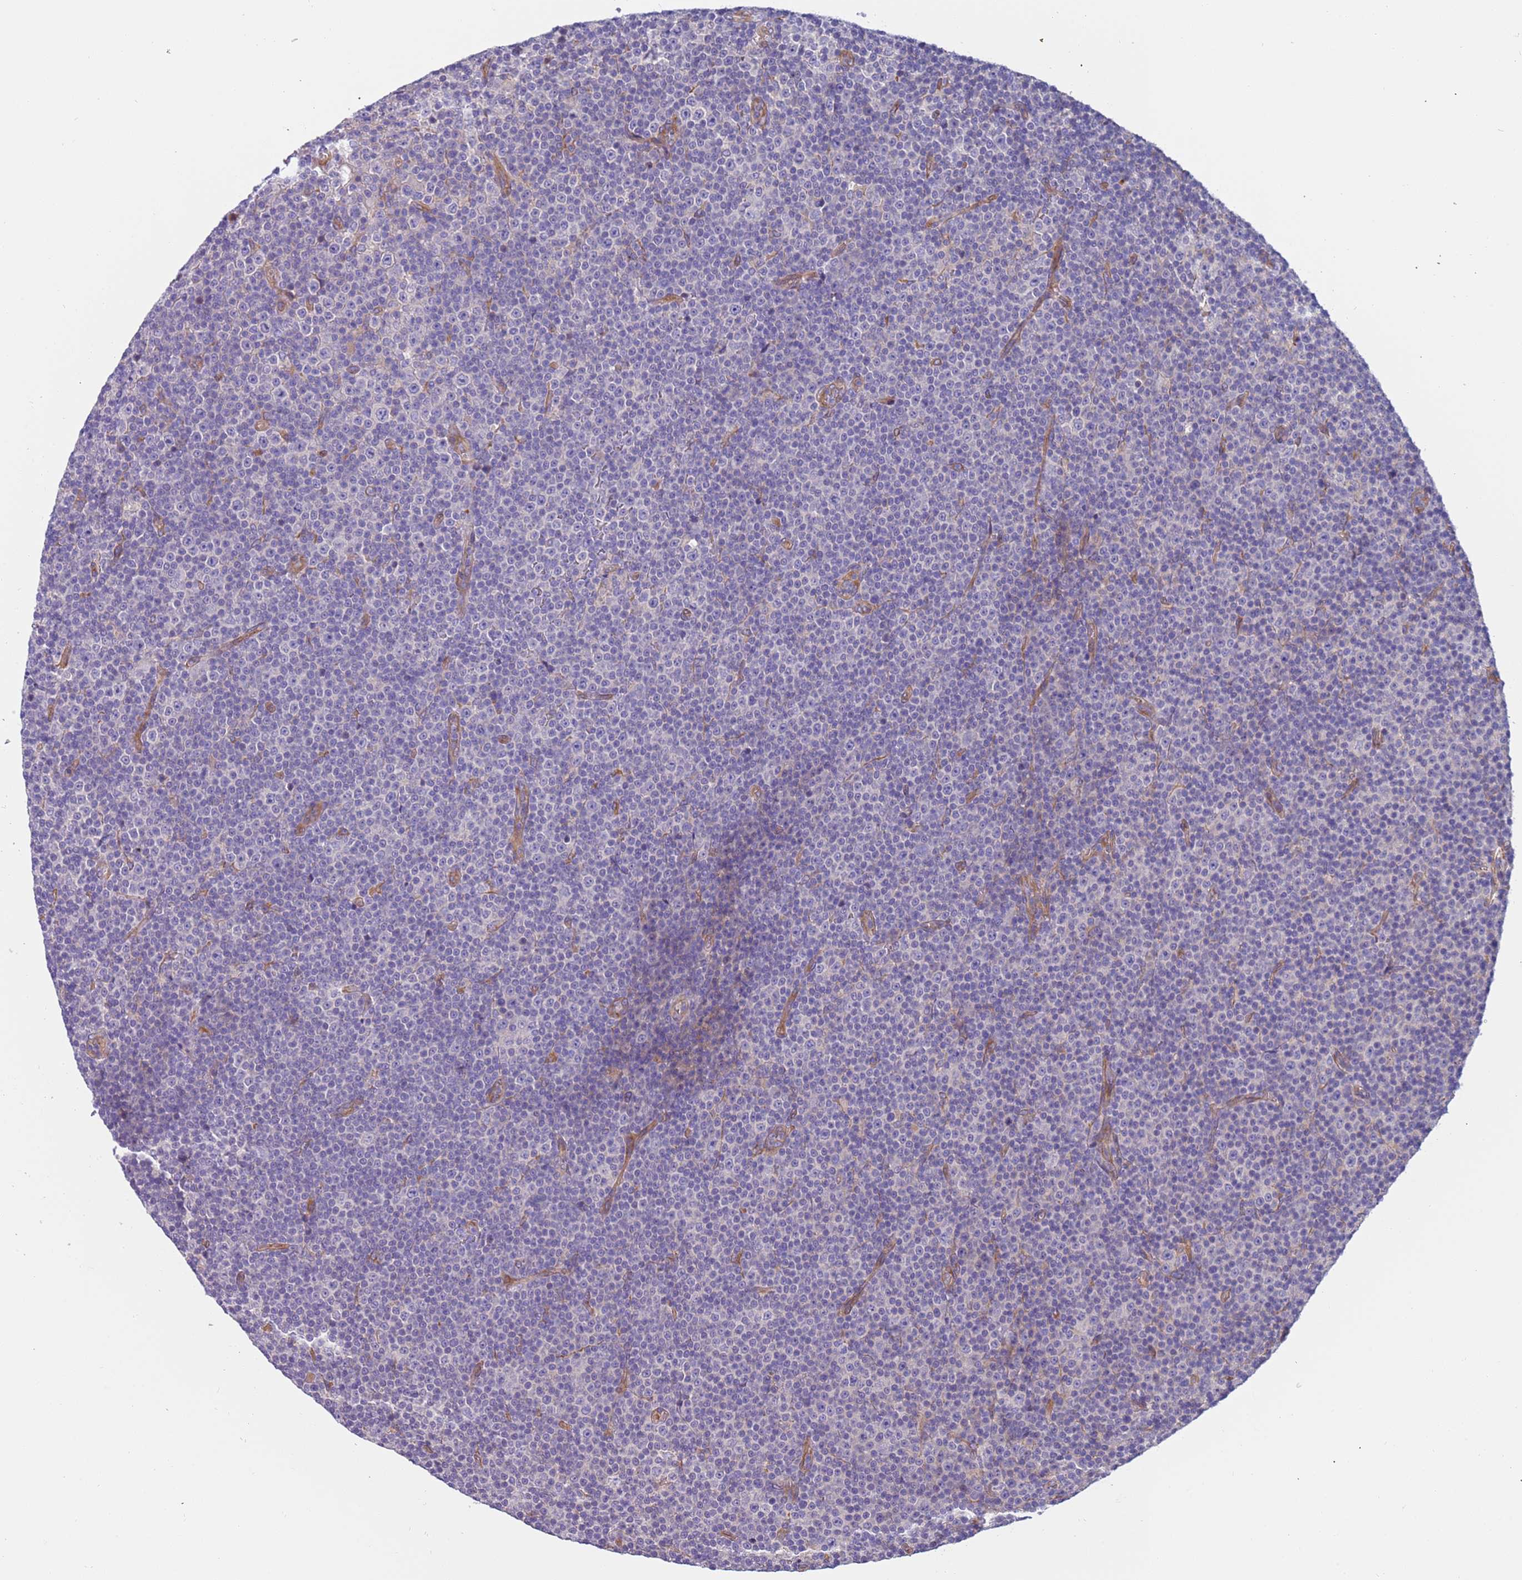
{"staining": {"intensity": "negative", "quantity": "none", "location": "none"}, "tissue": "lymphoma", "cell_type": "Tumor cells", "image_type": "cancer", "snomed": [{"axis": "morphology", "description": "Malignant lymphoma, non-Hodgkin's type, Low grade"}, {"axis": "topography", "description": "Lymph node"}], "caption": "This is a histopathology image of IHC staining of lymphoma, which shows no expression in tumor cells. Brightfield microscopy of IHC stained with DAB (3,3'-diaminobenzidine) (brown) and hematoxylin (blue), captured at high magnification.", "gene": "LAMB4", "patient": {"sex": "female", "age": 67}}